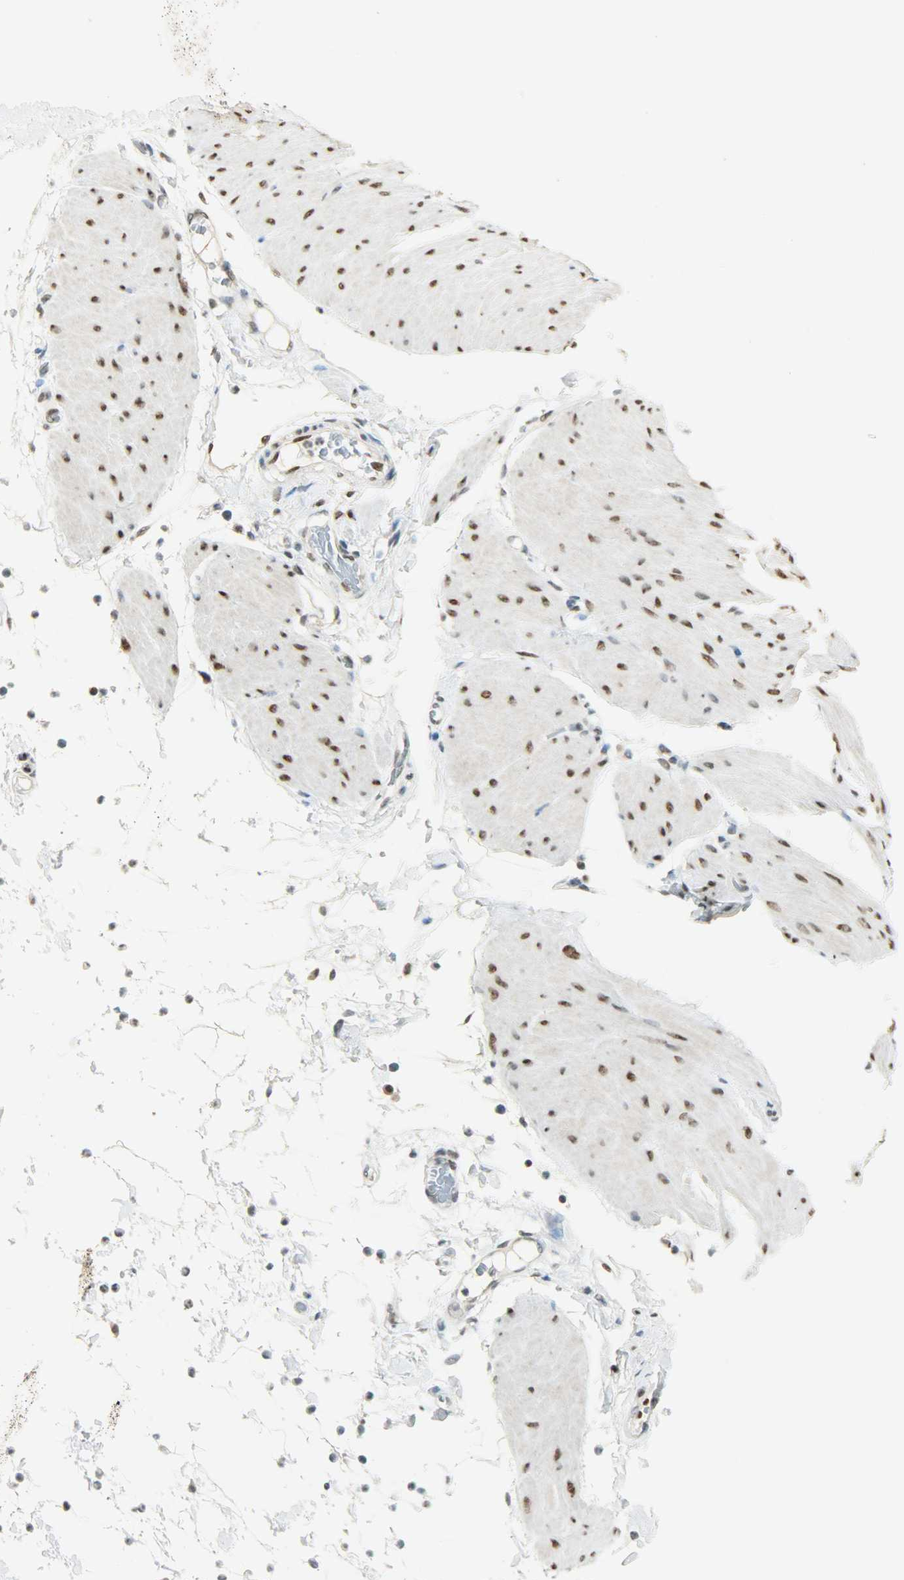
{"staining": {"intensity": "weak", "quantity": "<25%", "location": "nuclear"}, "tissue": "smooth muscle", "cell_type": "Smooth muscle cells", "image_type": "normal", "snomed": [{"axis": "morphology", "description": "Normal tissue, NOS"}, {"axis": "topography", "description": "Smooth muscle"}, {"axis": "topography", "description": "Colon"}], "caption": "Image shows no protein staining in smooth muscle cells of normal smooth muscle. (Immunohistochemistry (ihc), brightfield microscopy, high magnification).", "gene": "MYEF2", "patient": {"sex": "male", "age": 67}}